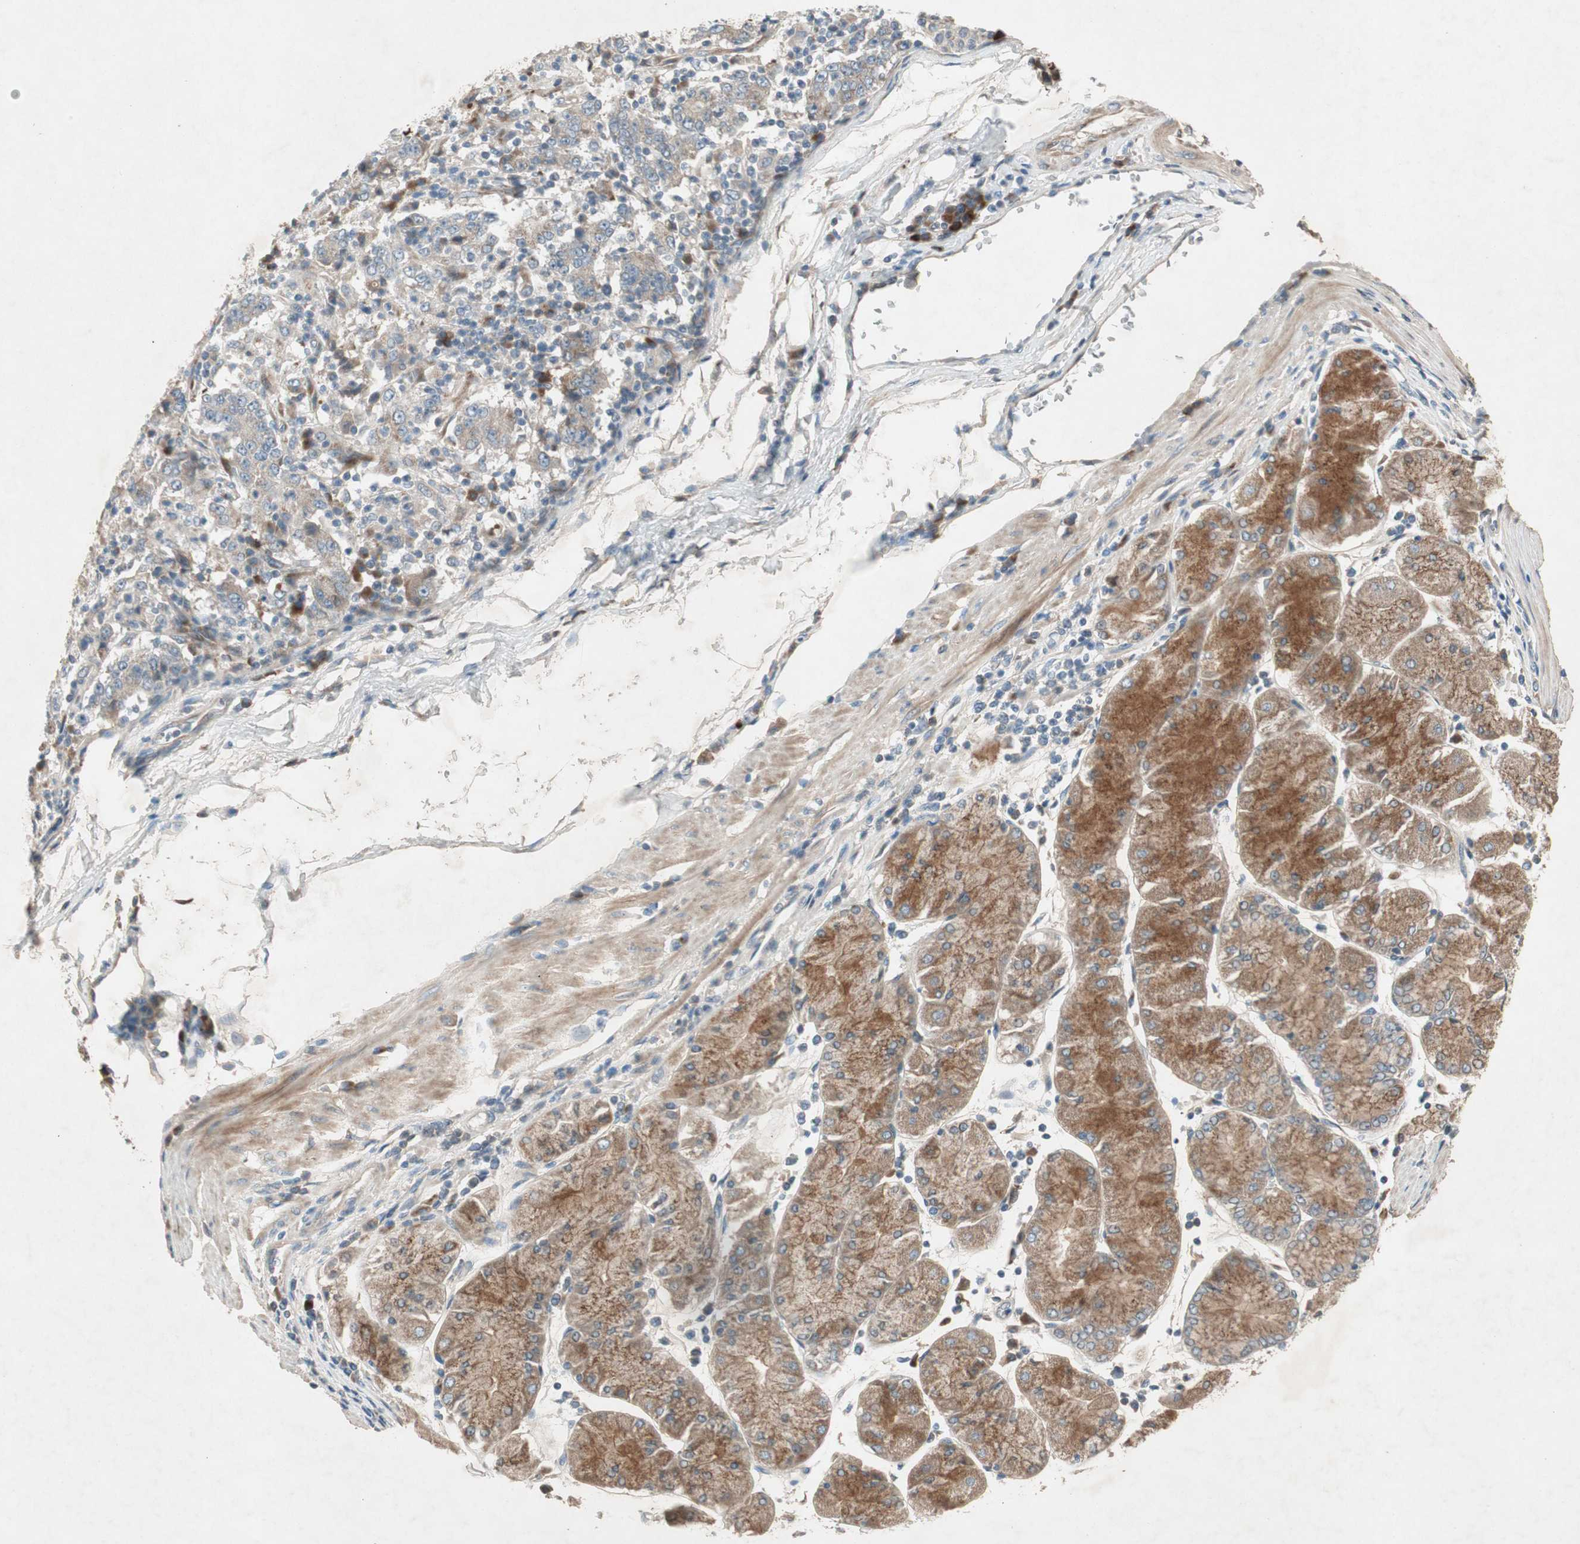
{"staining": {"intensity": "weak", "quantity": ">75%", "location": "cytoplasmic/membranous"}, "tissue": "stomach cancer", "cell_type": "Tumor cells", "image_type": "cancer", "snomed": [{"axis": "morphology", "description": "Normal tissue, NOS"}, {"axis": "morphology", "description": "Adenocarcinoma, NOS"}, {"axis": "topography", "description": "Stomach, upper"}, {"axis": "topography", "description": "Stomach"}], "caption": "Weak cytoplasmic/membranous protein staining is identified in about >75% of tumor cells in adenocarcinoma (stomach). (brown staining indicates protein expression, while blue staining denotes nuclei).", "gene": "APOO", "patient": {"sex": "male", "age": 59}}